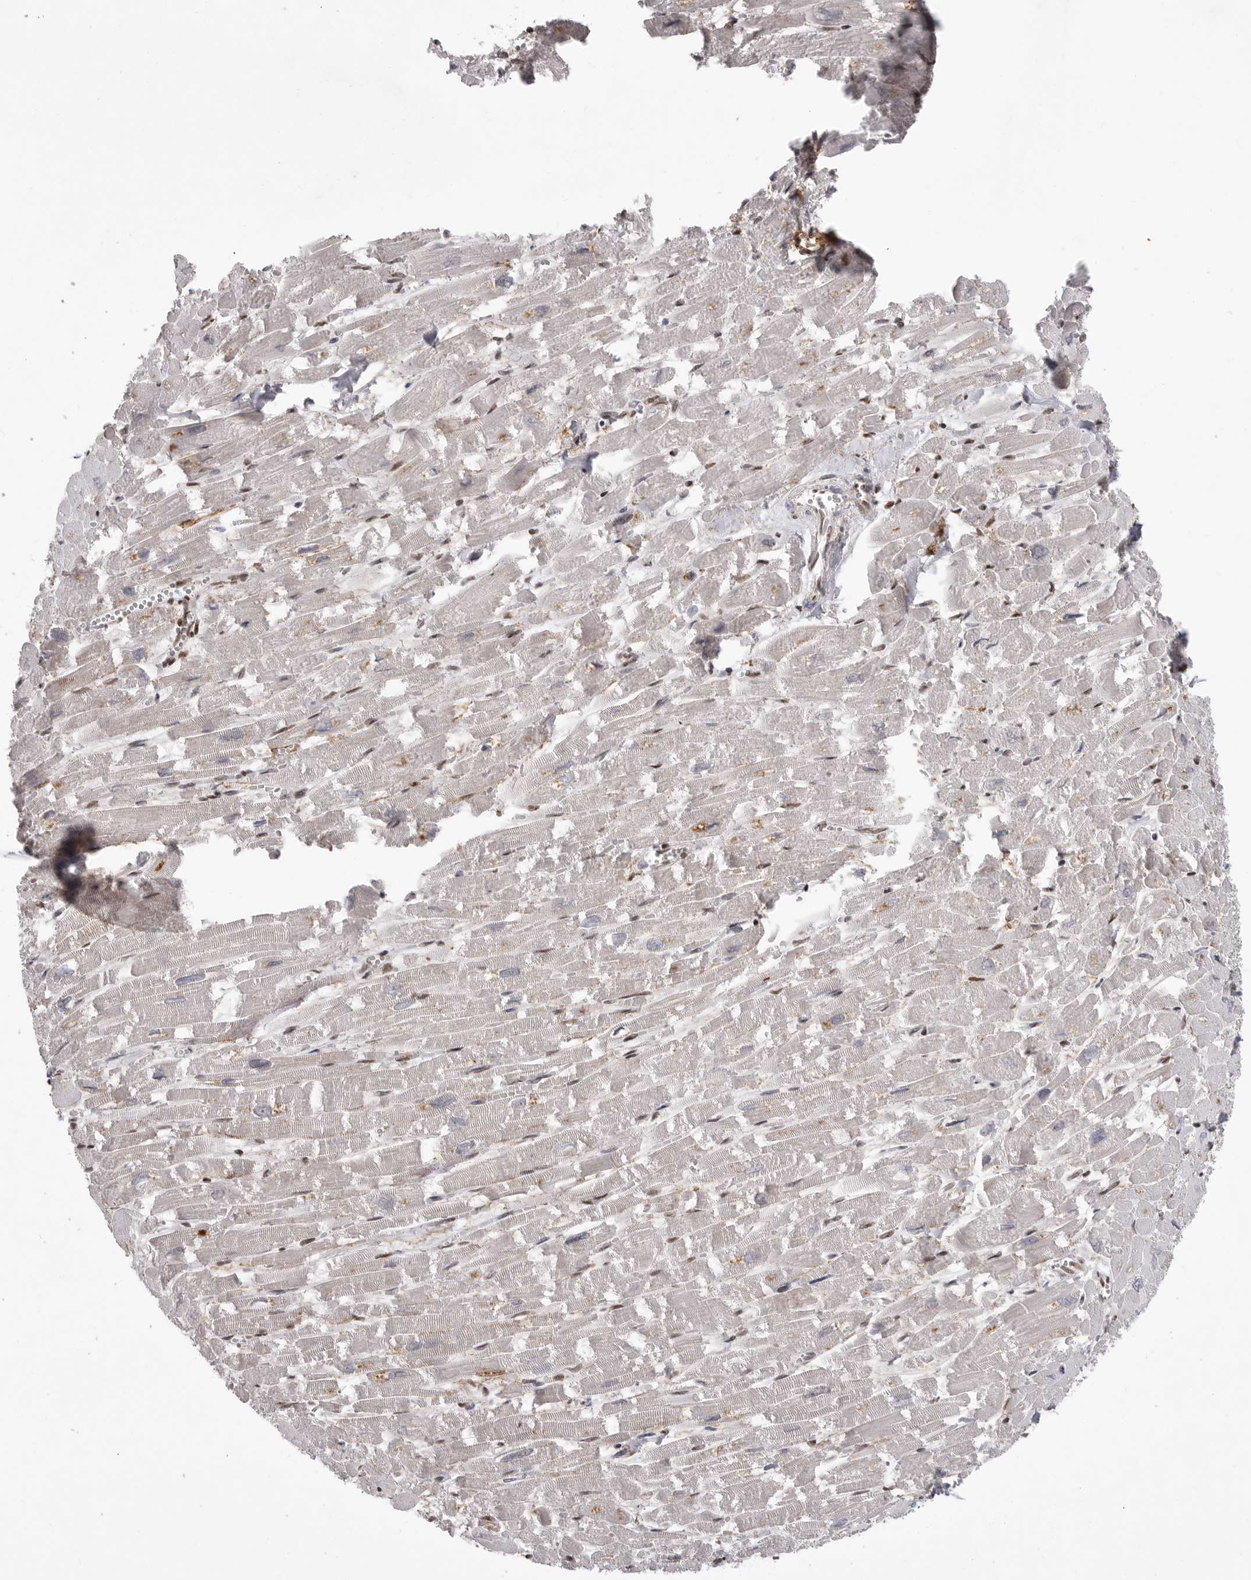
{"staining": {"intensity": "negative", "quantity": "none", "location": "none"}, "tissue": "heart muscle", "cell_type": "Cardiomyocytes", "image_type": "normal", "snomed": [{"axis": "morphology", "description": "Normal tissue, NOS"}, {"axis": "topography", "description": "Heart"}], "caption": "The photomicrograph demonstrates no staining of cardiomyocytes in benign heart muscle.", "gene": "PPP1R8", "patient": {"sex": "male", "age": 54}}